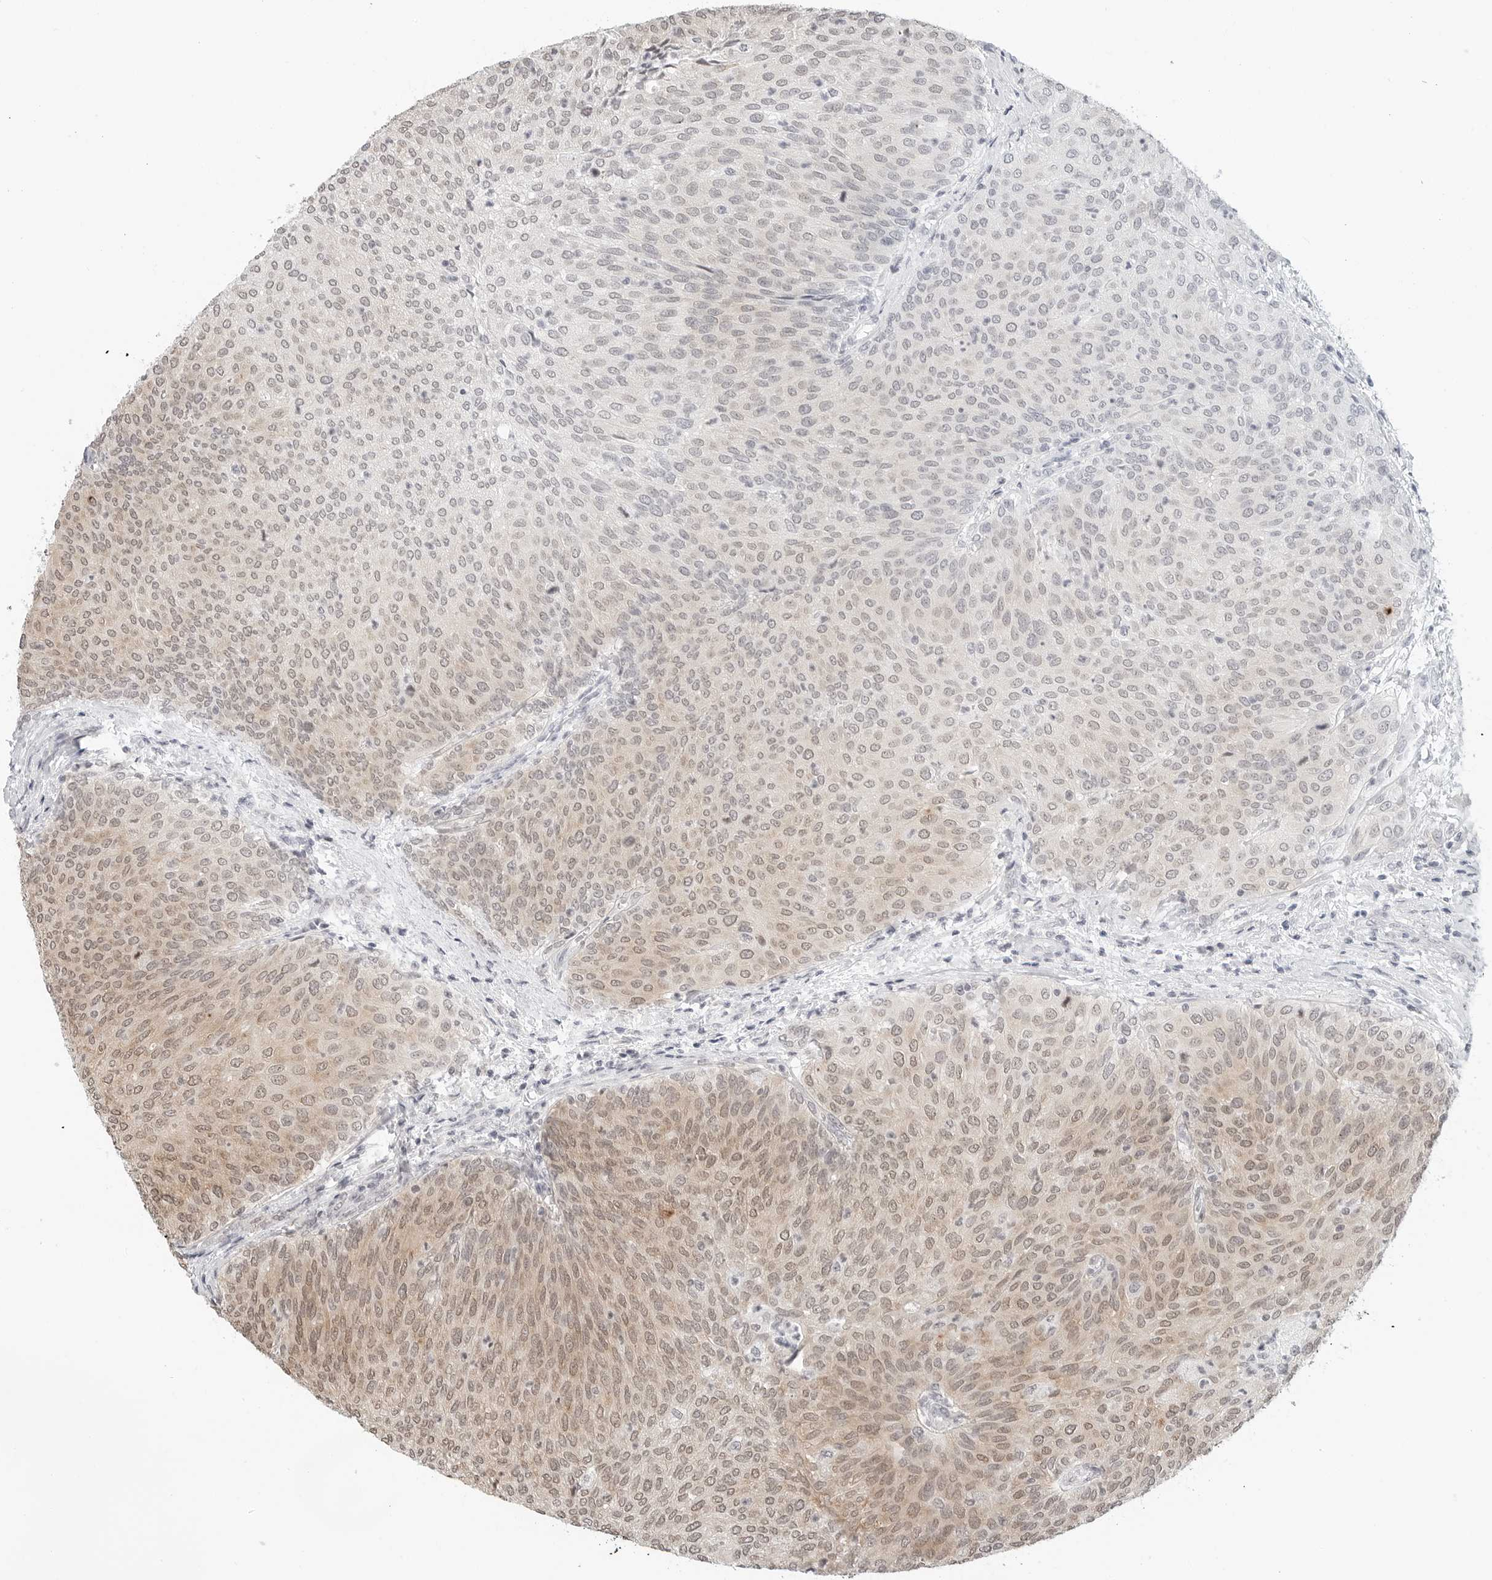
{"staining": {"intensity": "weak", "quantity": "25%-75%", "location": "cytoplasmic/membranous,nuclear"}, "tissue": "urothelial cancer", "cell_type": "Tumor cells", "image_type": "cancer", "snomed": [{"axis": "morphology", "description": "Urothelial carcinoma, Low grade"}, {"axis": "topography", "description": "Urinary bladder"}], "caption": "The image displays staining of urothelial carcinoma (low-grade), revealing weak cytoplasmic/membranous and nuclear protein expression (brown color) within tumor cells.", "gene": "METAP1", "patient": {"sex": "female", "age": 79}}